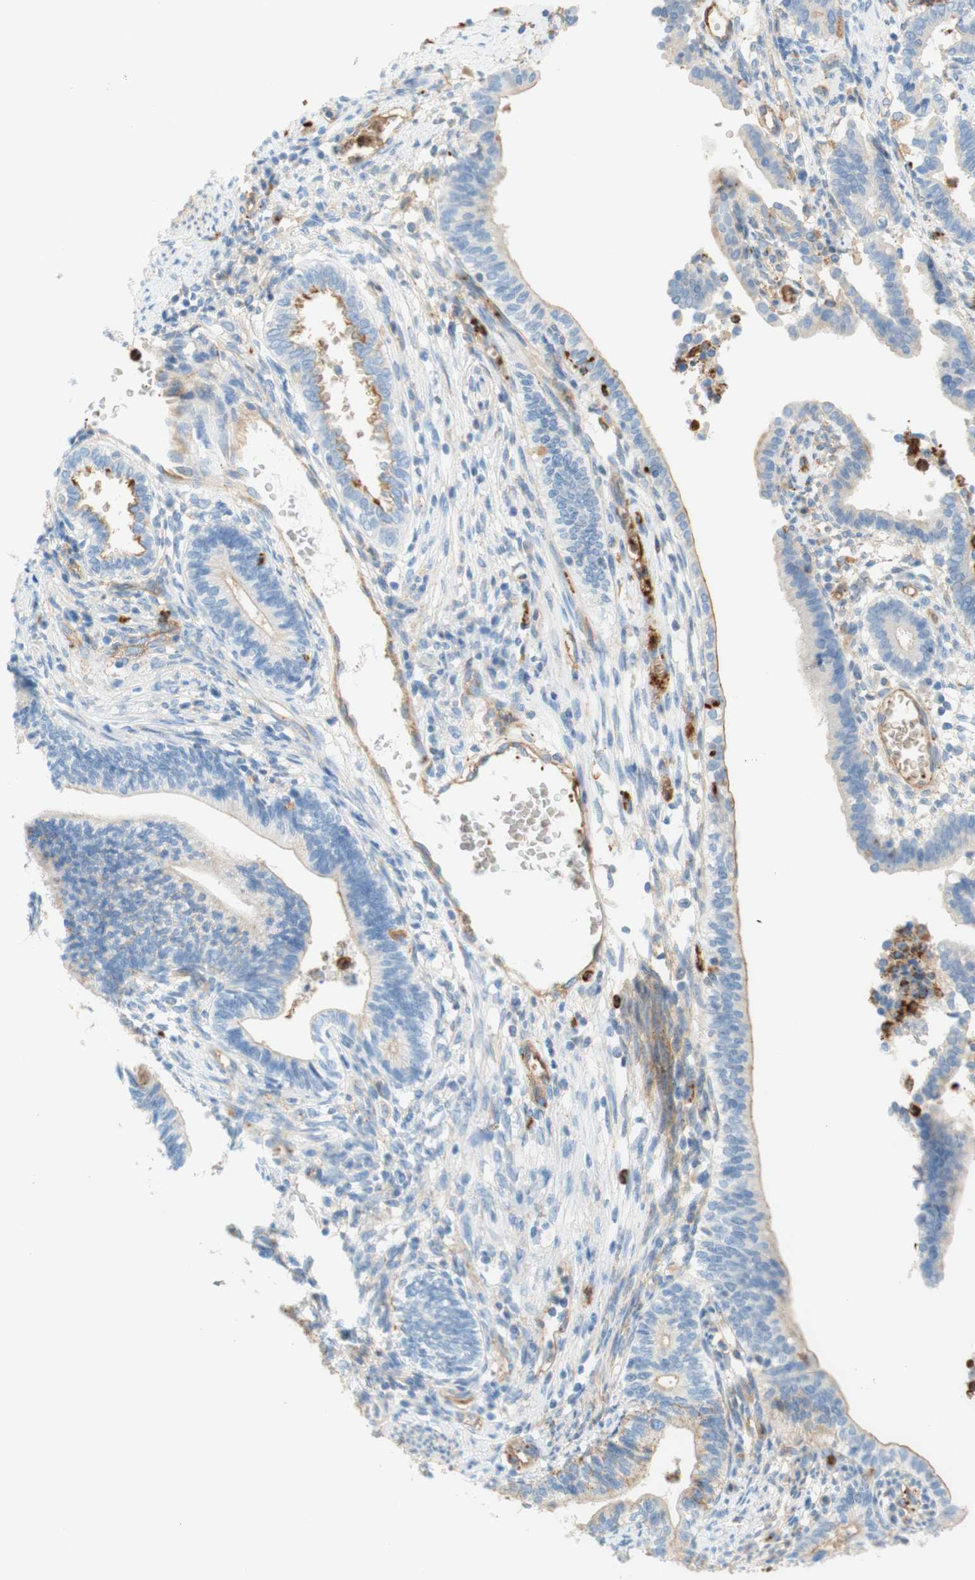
{"staining": {"intensity": "weak", "quantity": "<25%", "location": "cytoplasmic/membranous"}, "tissue": "cervical cancer", "cell_type": "Tumor cells", "image_type": "cancer", "snomed": [{"axis": "morphology", "description": "Adenocarcinoma, NOS"}, {"axis": "topography", "description": "Cervix"}], "caption": "There is no significant positivity in tumor cells of cervical cancer (adenocarcinoma).", "gene": "STOM", "patient": {"sex": "female", "age": 44}}